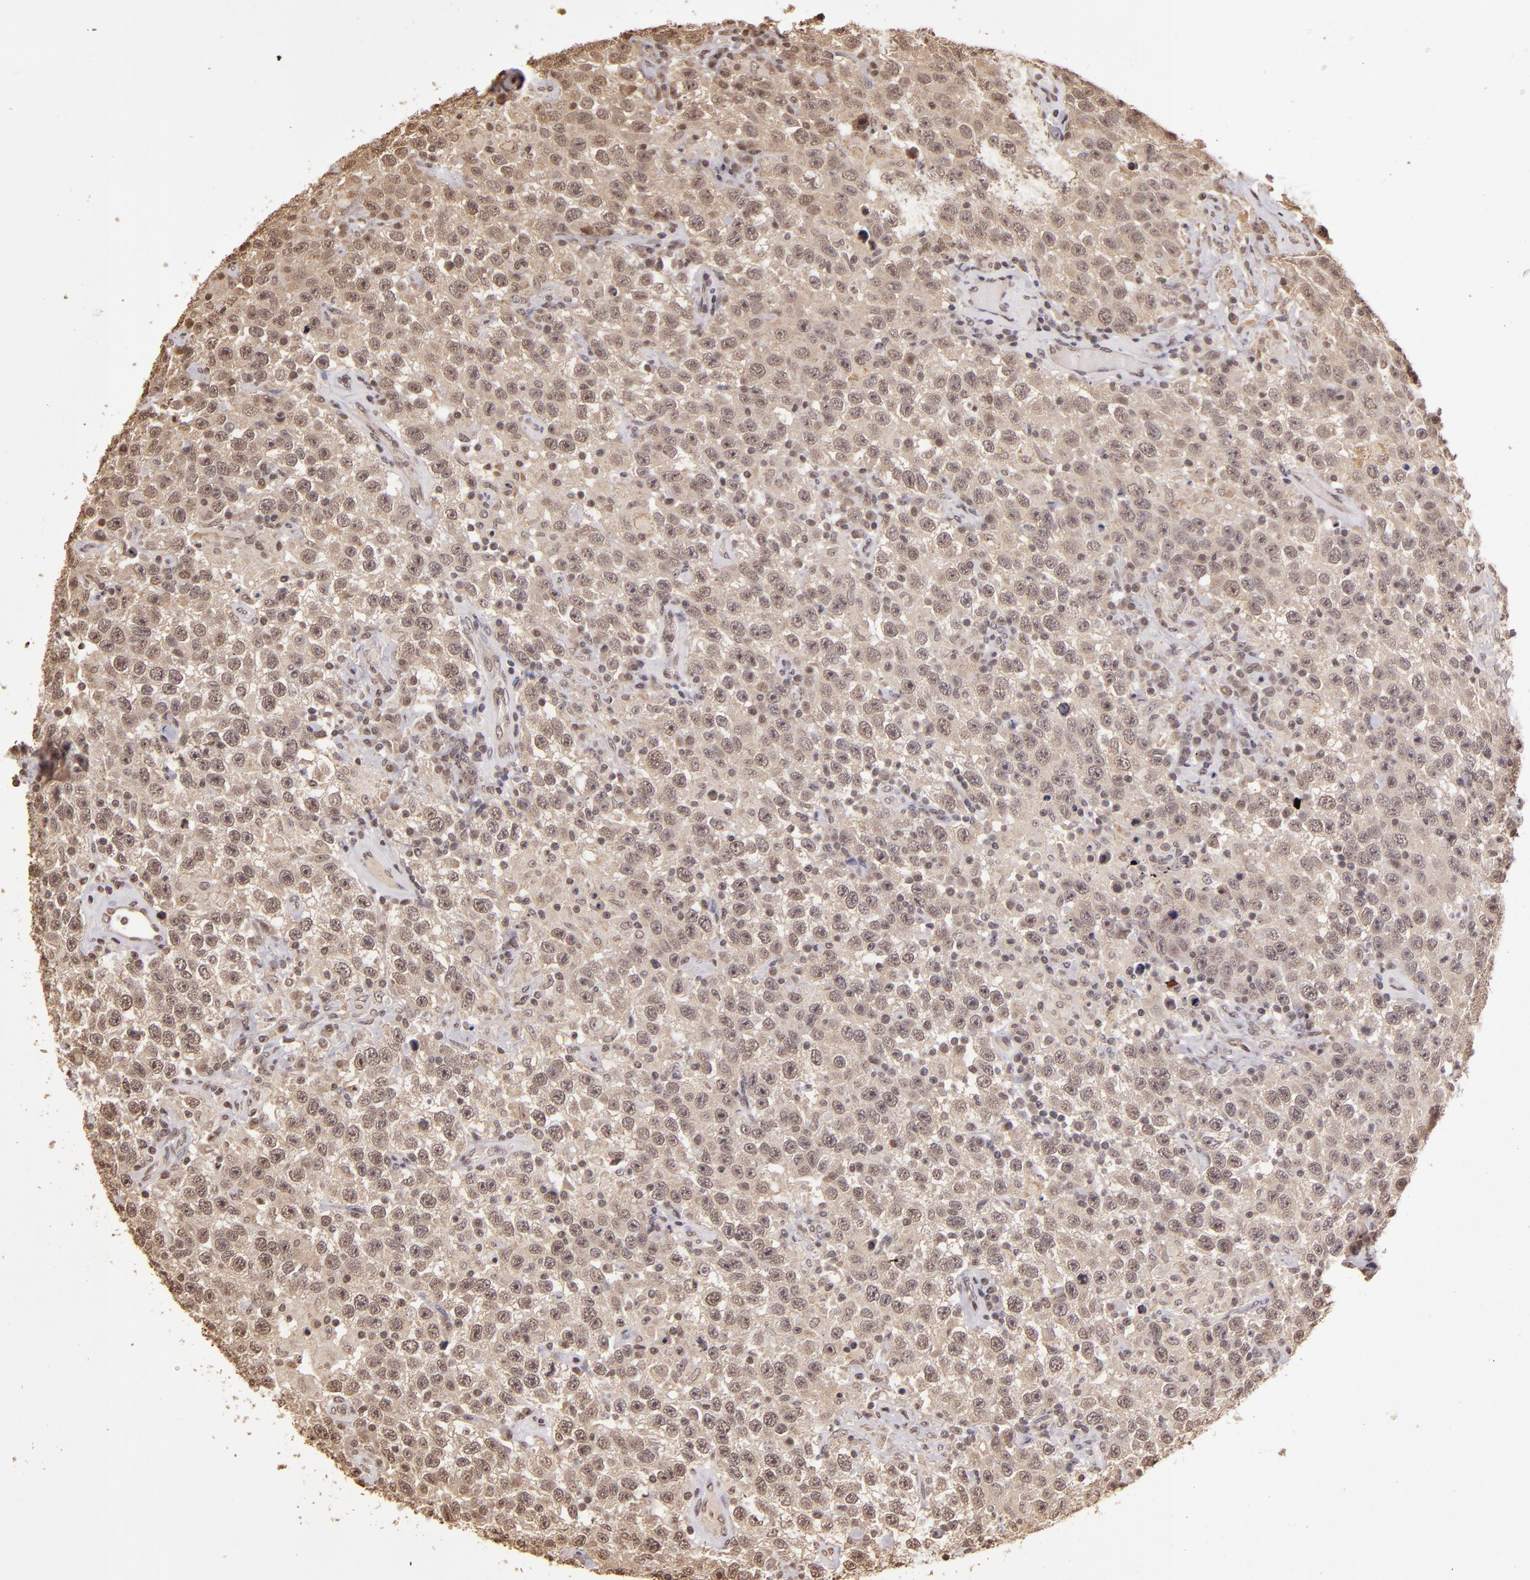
{"staining": {"intensity": "weak", "quantity": ">75%", "location": "cytoplasmic/membranous,nuclear"}, "tissue": "testis cancer", "cell_type": "Tumor cells", "image_type": "cancer", "snomed": [{"axis": "morphology", "description": "Seminoma, NOS"}, {"axis": "topography", "description": "Testis"}], "caption": "A photomicrograph showing weak cytoplasmic/membranous and nuclear staining in approximately >75% of tumor cells in testis cancer (seminoma), as visualized by brown immunohistochemical staining.", "gene": "CUL1", "patient": {"sex": "male", "age": 41}}